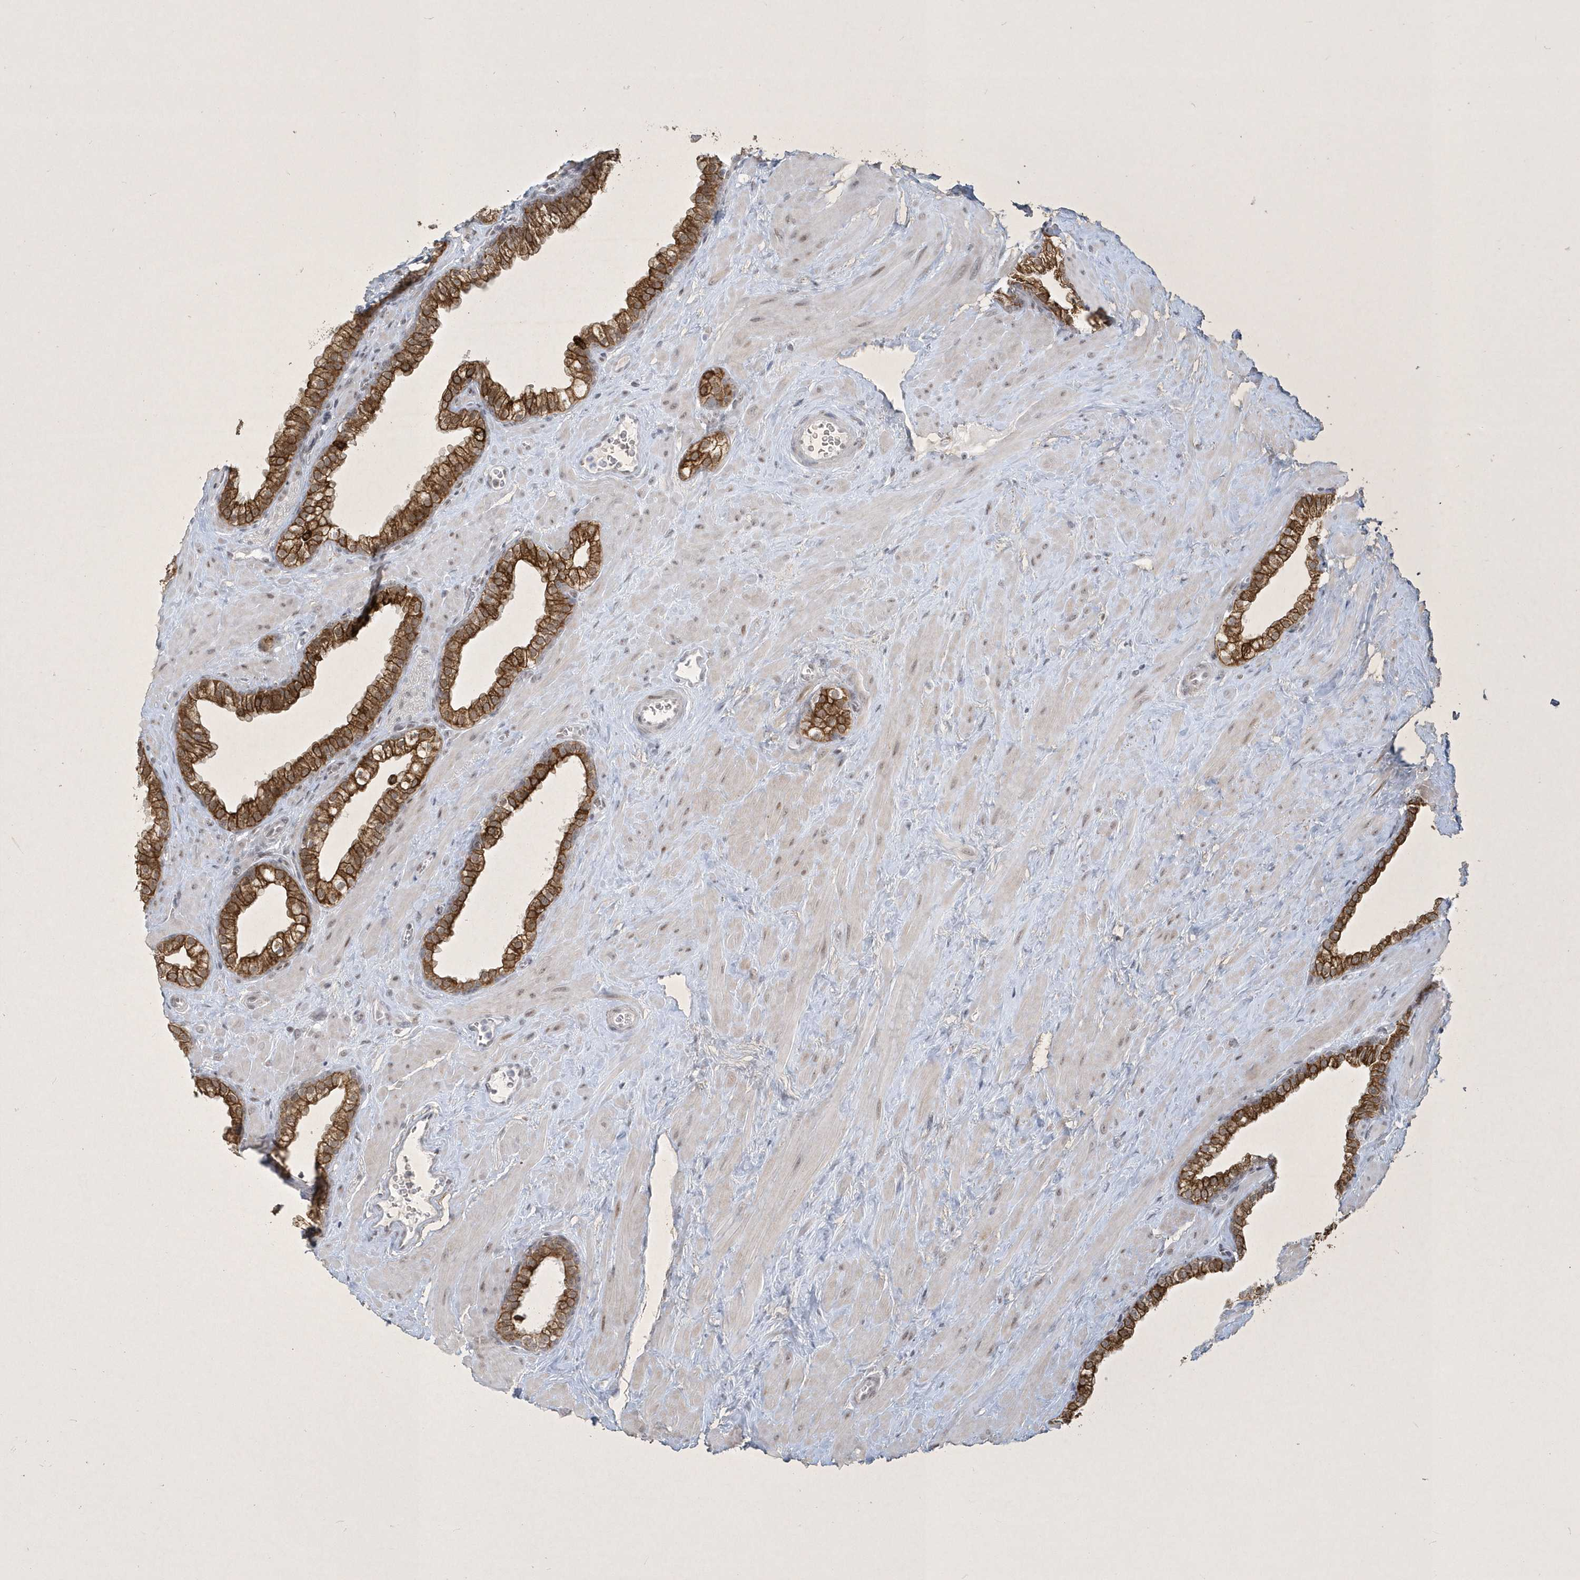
{"staining": {"intensity": "strong", "quantity": ">75%", "location": "cytoplasmic/membranous"}, "tissue": "prostate", "cell_type": "Glandular cells", "image_type": "normal", "snomed": [{"axis": "morphology", "description": "Normal tissue, NOS"}, {"axis": "morphology", "description": "Urothelial carcinoma, Low grade"}, {"axis": "topography", "description": "Urinary bladder"}, {"axis": "topography", "description": "Prostate"}], "caption": "DAB (3,3'-diaminobenzidine) immunohistochemical staining of unremarkable prostate demonstrates strong cytoplasmic/membranous protein staining in approximately >75% of glandular cells.", "gene": "ZBTB9", "patient": {"sex": "male", "age": 60}}